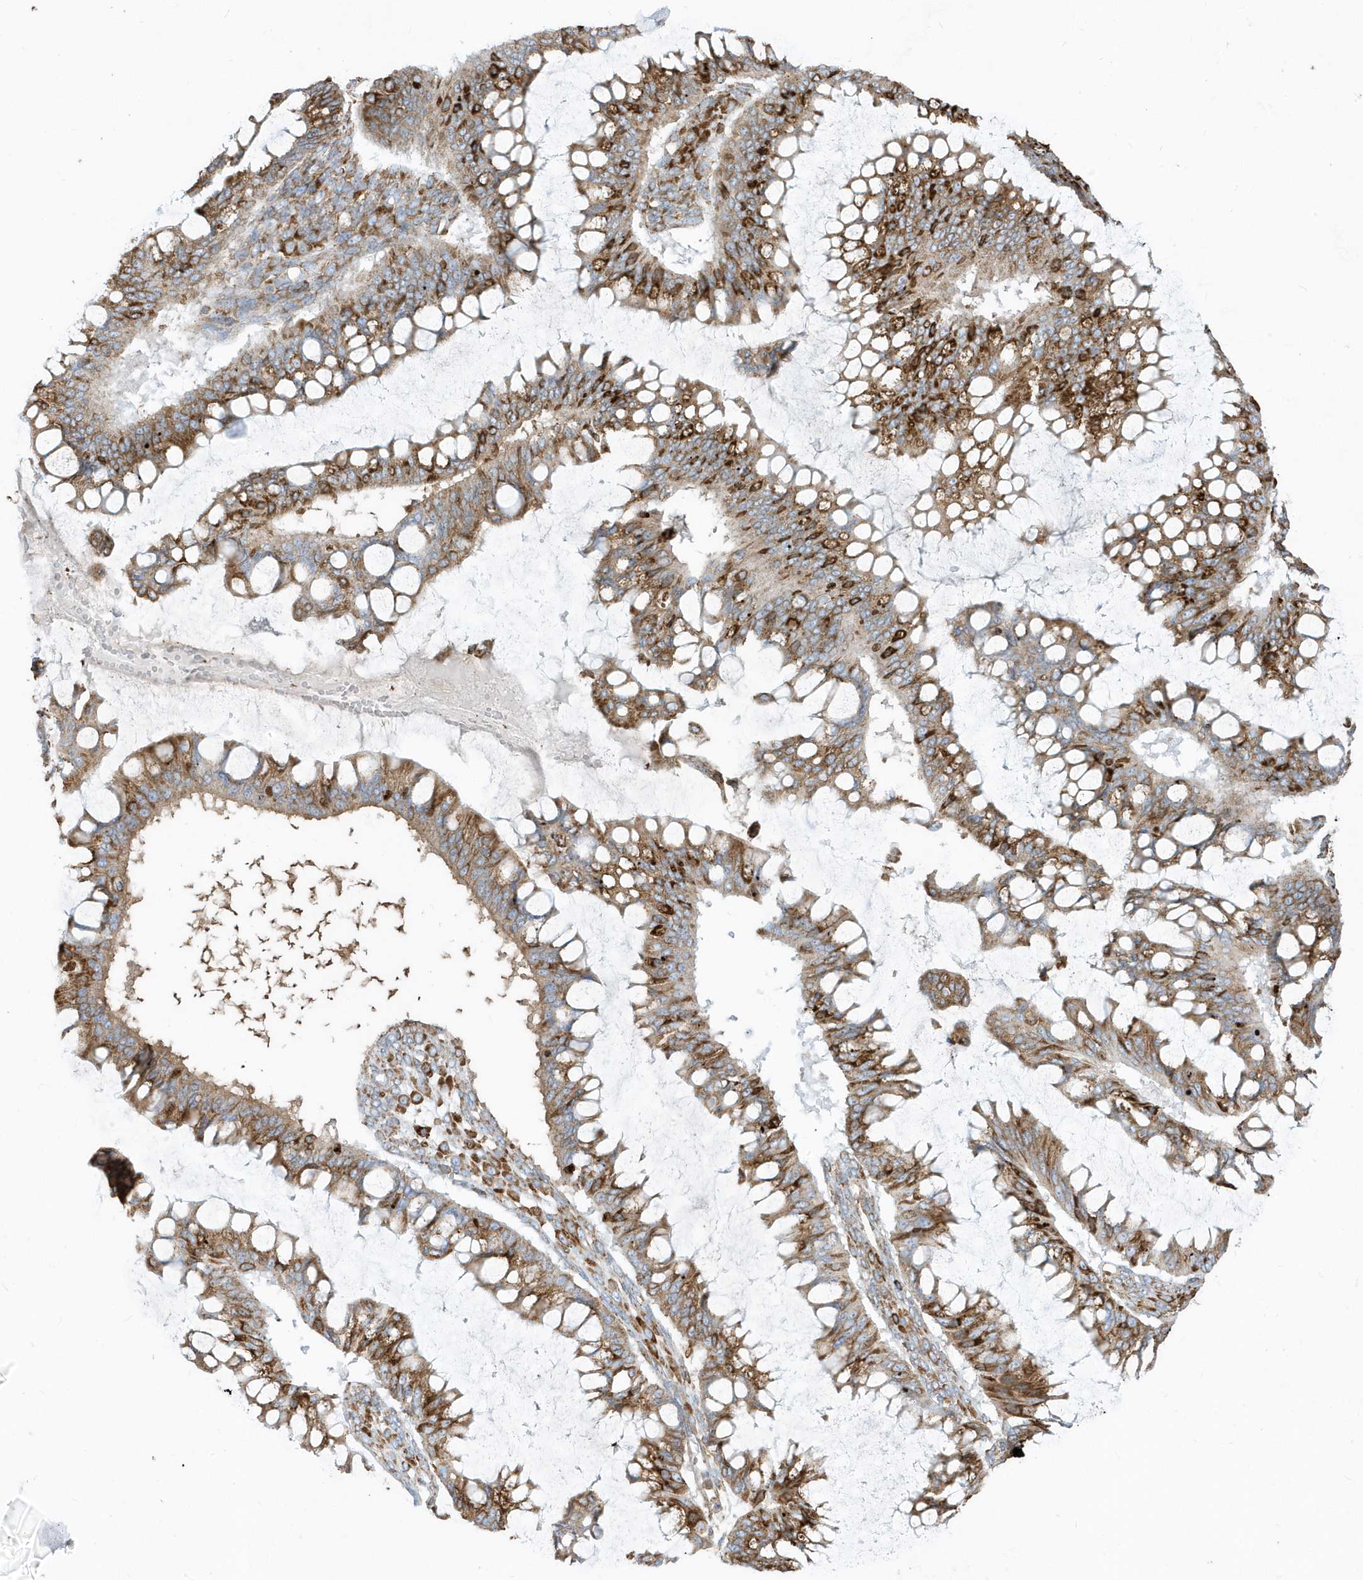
{"staining": {"intensity": "strong", "quantity": "25%-75%", "location": "cytoplasmic/membranous"}, "tissue": "ovarian cancer", "cell_type": "Tumor cells", "image_type": "cancer", "snomed": [{"axis": "morphology", "description": "Cystadenocarcinoma, mucinous, NOS"}, {"axis": "topography", "description": "Ovary"}], "caption": "Protein staining displays strong cytoplasmic/membranous positivity in approximately 25%-75% of tumor cells in ovarian cancer (mucinous cystadenocarcinoma).", "gene": "PDIA6", "patient": {"sex": "female", "age": 73}}